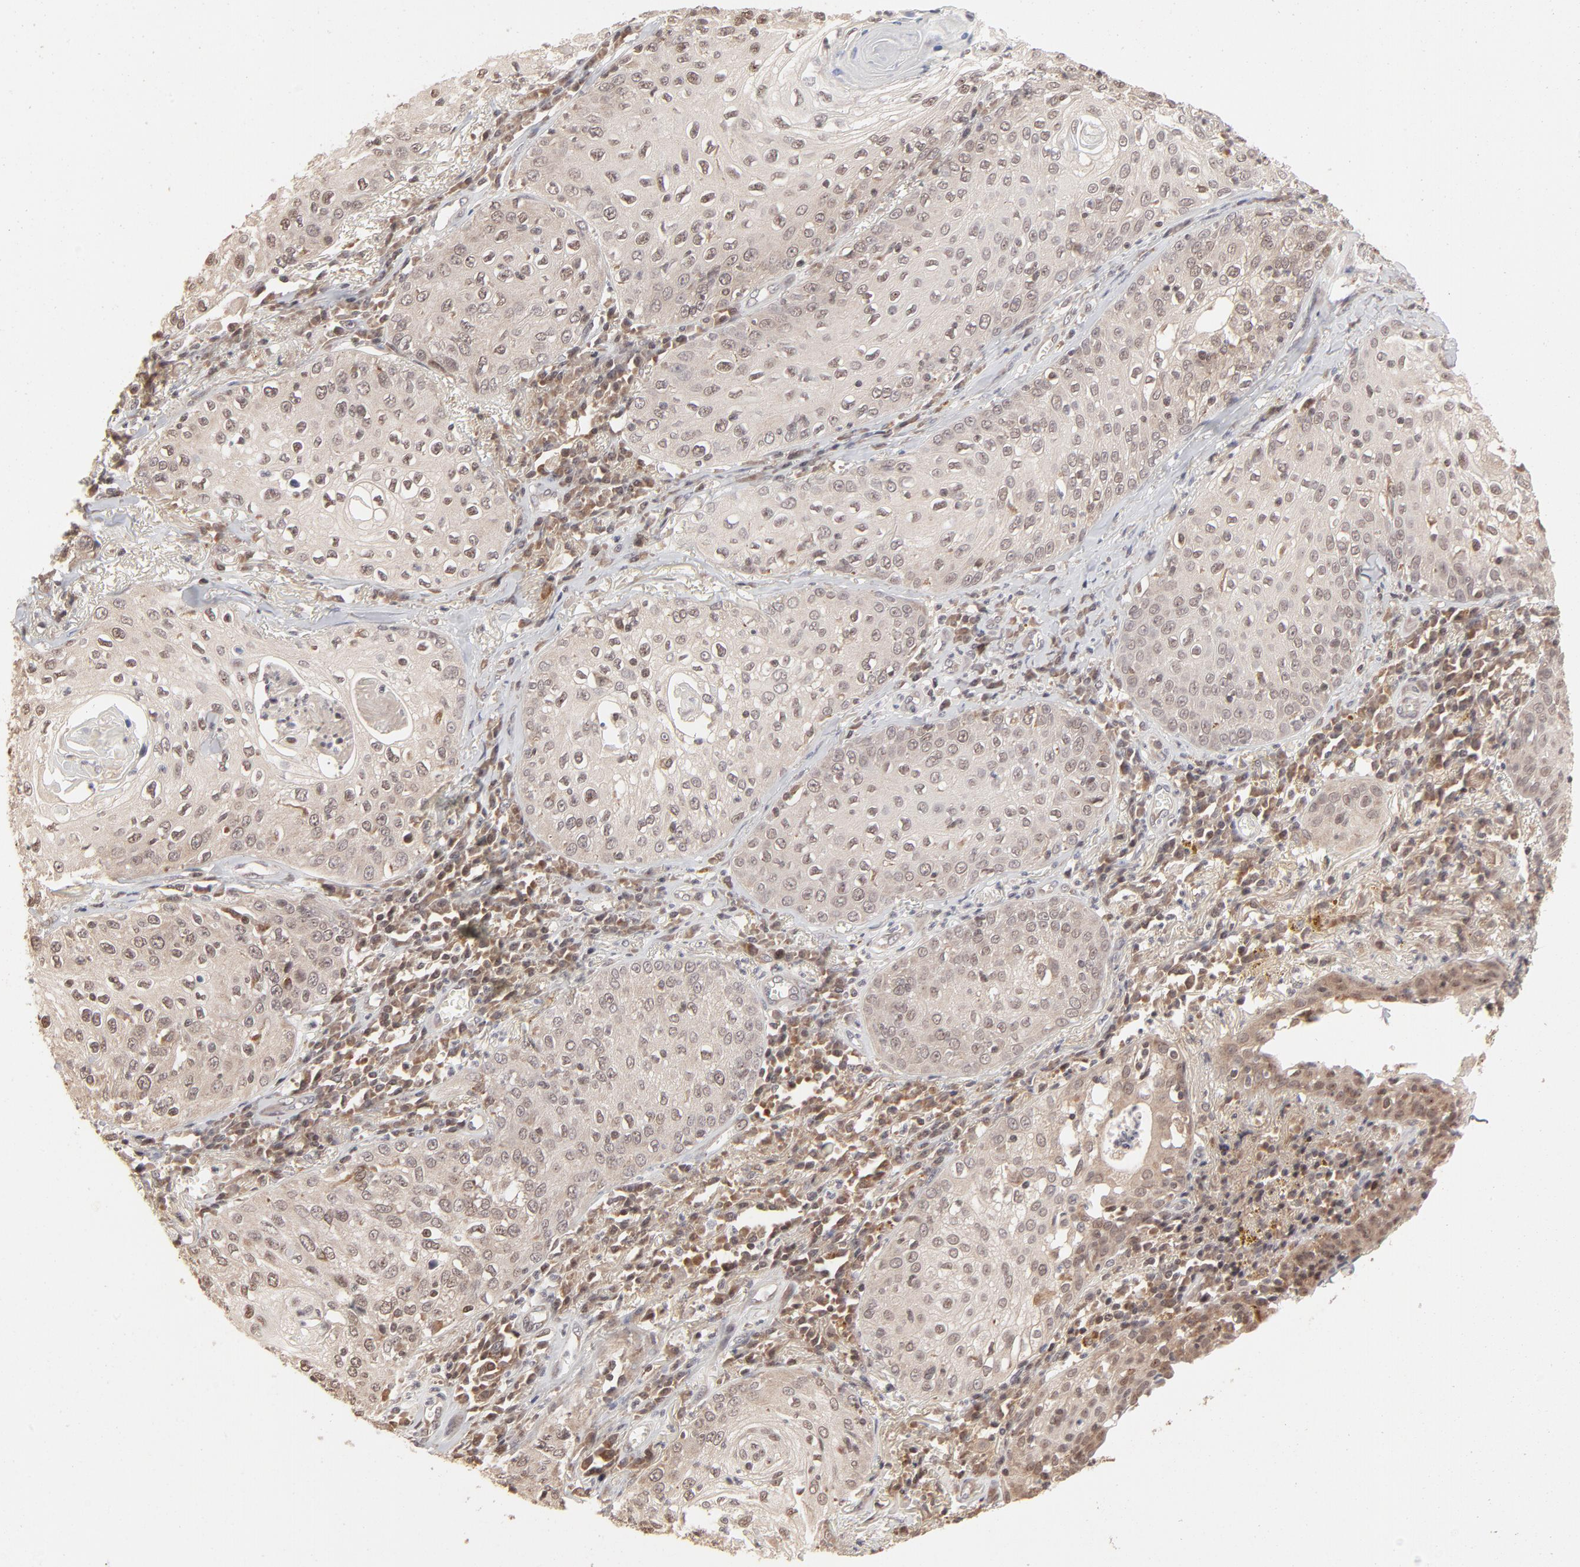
{"staining": {"intensity": "weak", "quantity": ">75%", "location": "cytoplasmic/membranous,nuclear"}, "tissue": "skin cancer", "cell_type": "Tumor cells", "image_type": "cancer", "snomed": [{"axis": "morphology", "description": "Squamous cell carcinoma, NOS"}, {"axis": "topography", "description": "Skin"}], "caption": "Skin cancer tissue shows weak cytoplasmic/membranous and nuclear expression in approximately >75% of tumor cells, visualized by immunohistochemistry.", "gene": "ARIH1", "patient": {"sex": "male", "age": 65}}